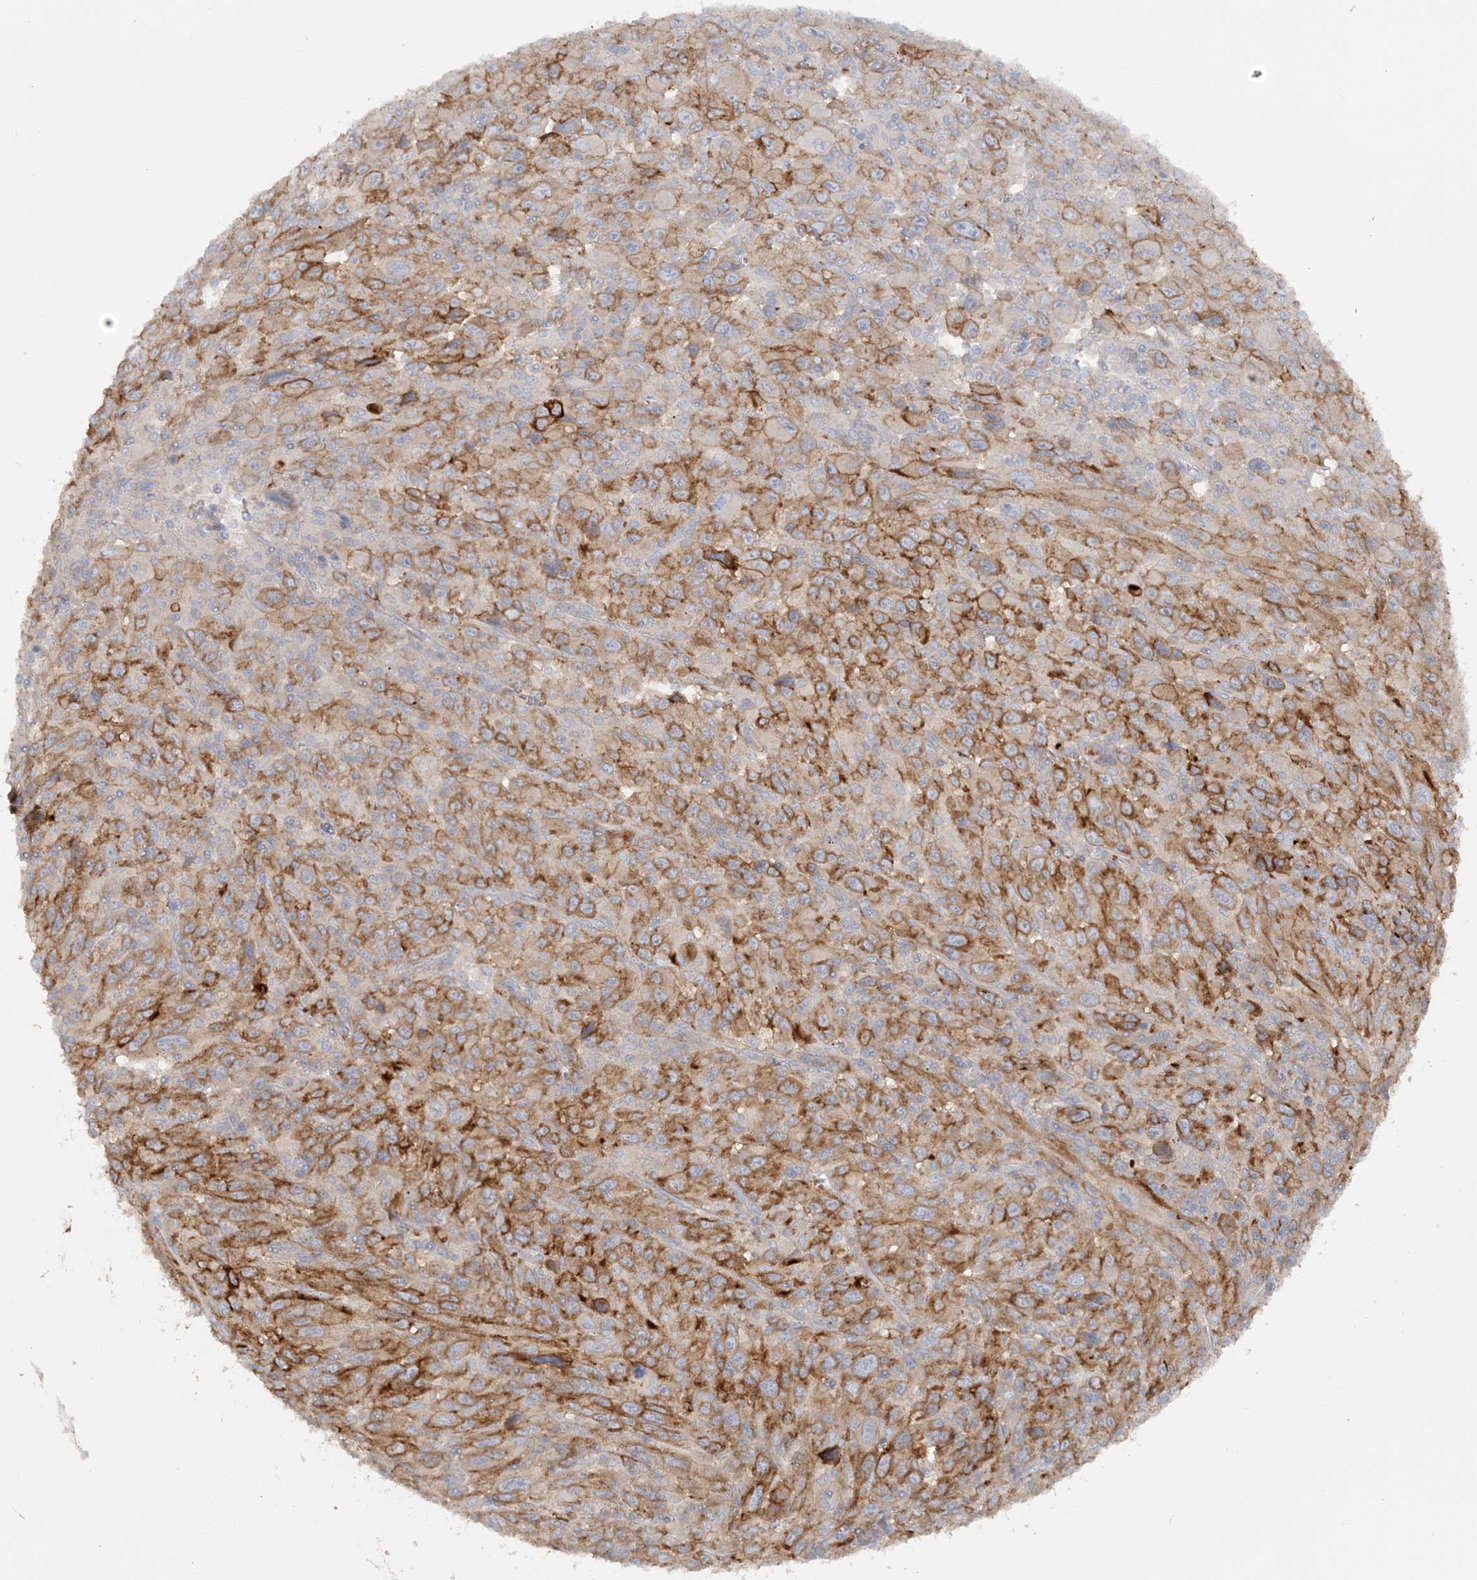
{"staining": {"intensity": "moderate", "quantity": ">75%", "location": "cytoplasmic/membranous"}, "tissue": "melanoma", "cell_type": "Tumor cells", "image_type": "cancer", "snomed": [{"axis": "morphology", "description": "Malignant melanoma, Metastatic site"}, {"axis": "topography", "description": "Skin"}], "caption": "DAB immunohistochemical staining of human melanoma demonstrates moderate cytoplasmic/membranous protein positivity in about >75% of tumor cells.", "gene": "TBC1D5", "patient": {"sex": "female", "age": 56}}